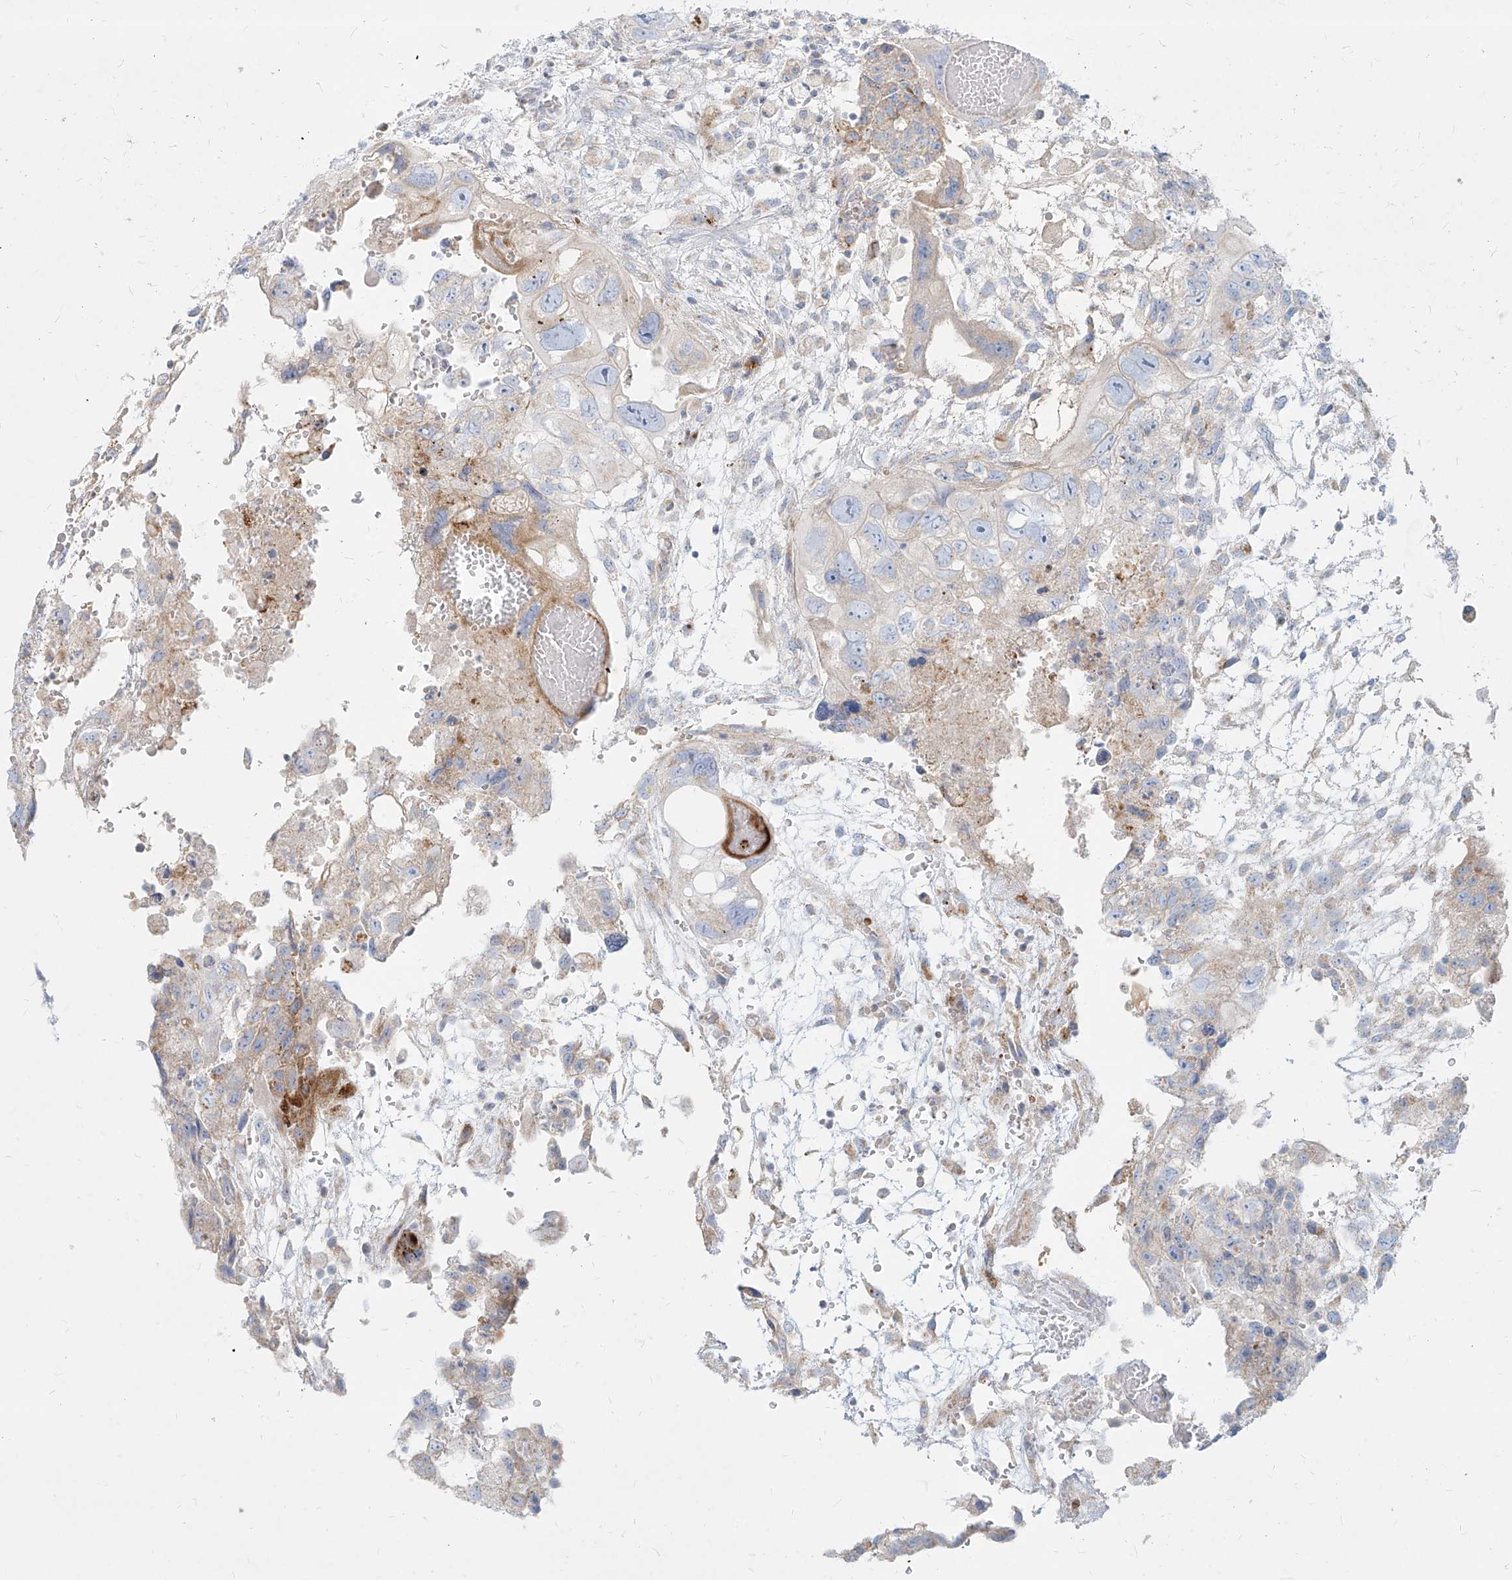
{"staining": {"intensity": "moderate", "quantity": "<25%", "location": "cytoplasmic/membranous"}, "tissue": "testis cancer", "cell_type": "Tumor cells", "image_type": "cancer", "snomed": [{"axis": "morphology", "description": "Carcinoma, Embryonal, NOS"}, {"axis": "topography", "description": "Testis"}], "caption": "DAB (3,3'-diaminobenzidine) immunohistochemical staining of testis embryonal carcinoma exhibits moderate cytoplasmic/membranous protein staining in approximately <25% of tumor cells.", "gene": "MTX2", "patient": {"sex": "male", "age": 36}}